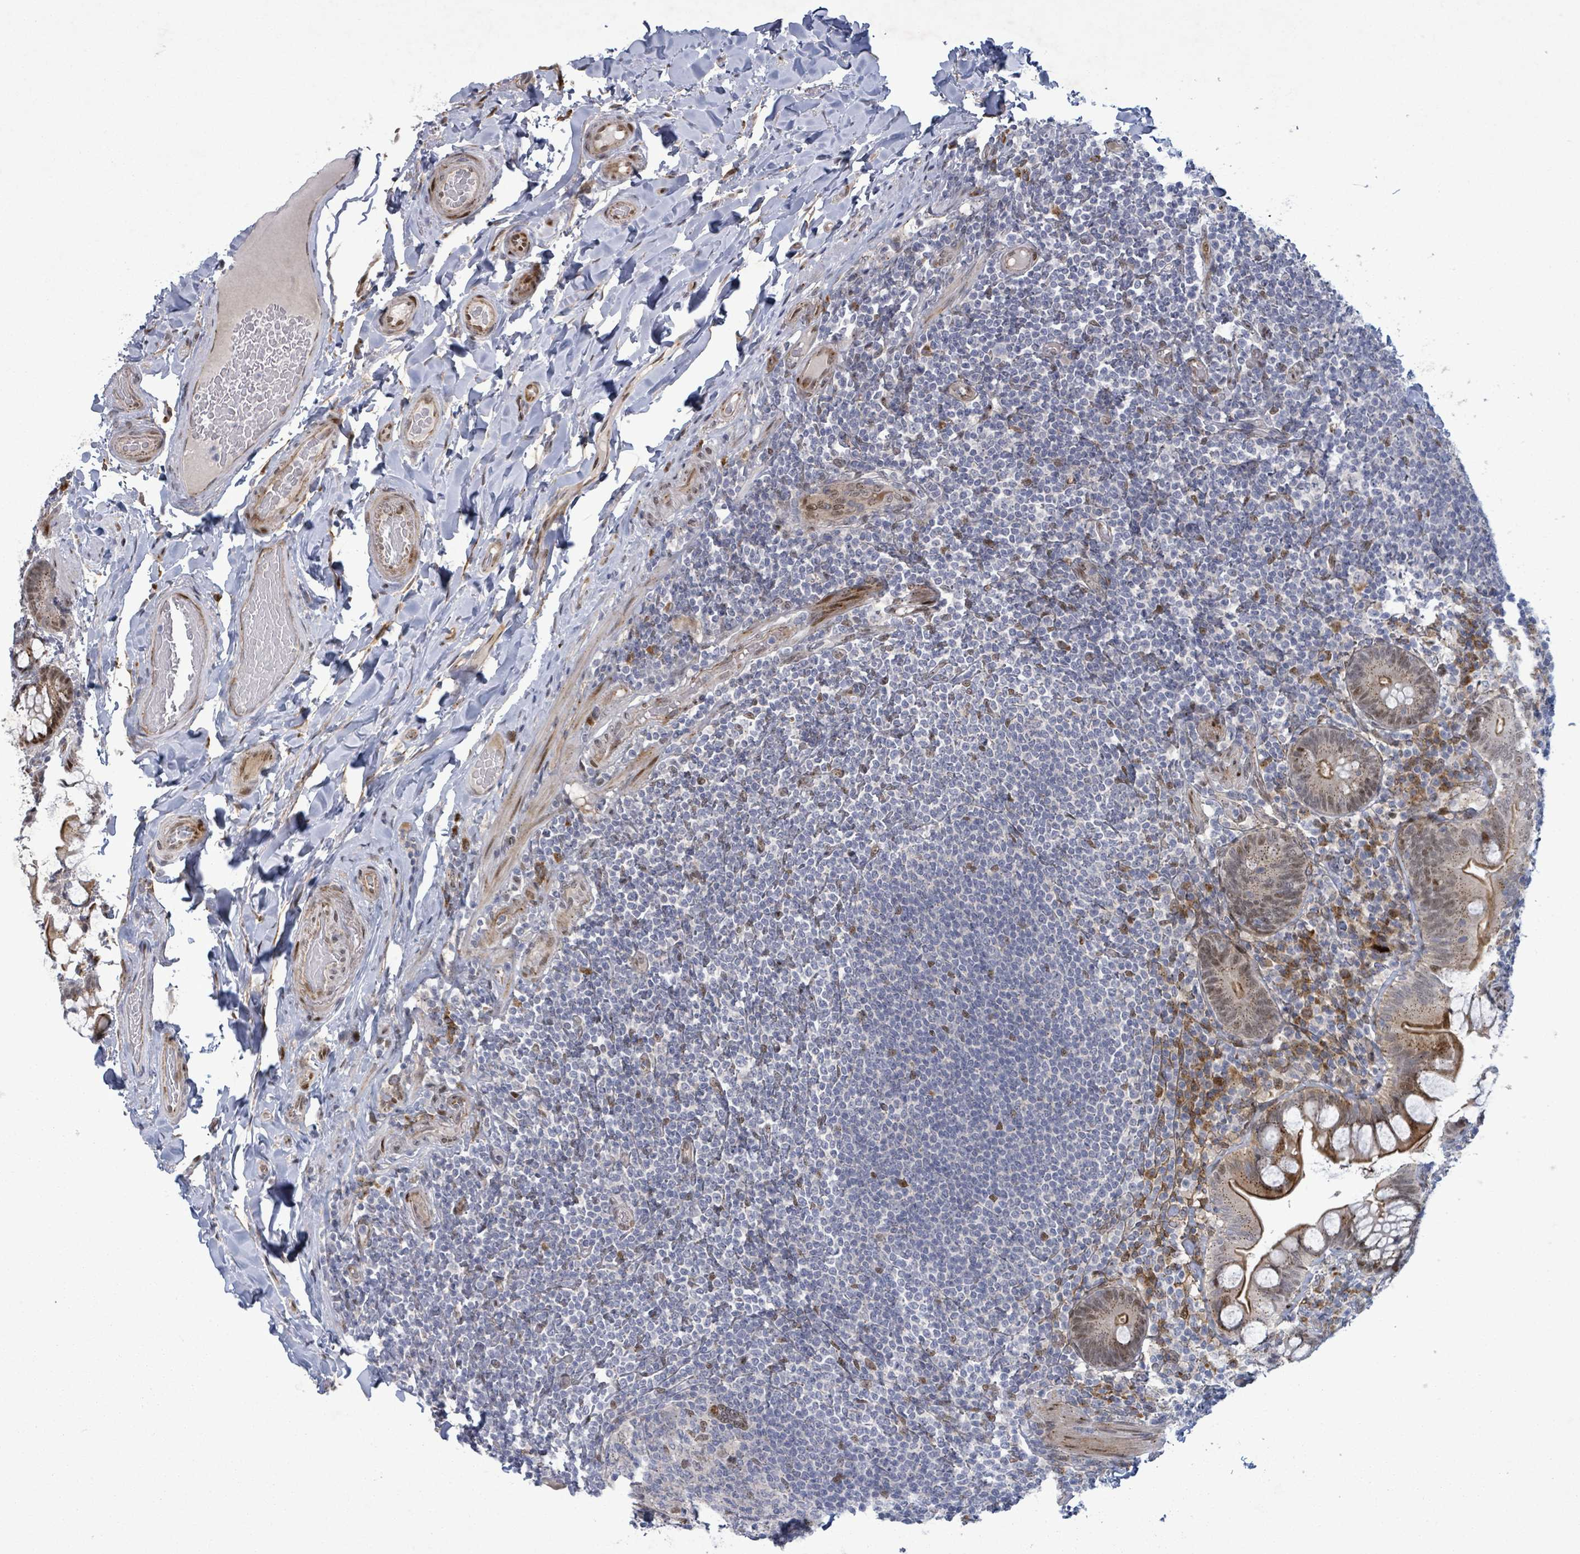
{"staining": {"intensity": "moderate", "quantity": "<25%", "location": "cytoplasmic/membranous"}, "tissue": "small intestine", "cell_type": "Glandular cells", "image_type": "normal", "snomed": [{"axis": "morphology", "description": "Normal tissue, NOS"}, {"axis": "topography", "description": "Small intestine"}], "caption": "Immunohistochemical staining of unremarkable human small intestine reveals moderate cytoplasmic/membranous protein positivity in about <25% of glandular cells. (brown staining indicates protein expression, while blue staining denotes nuclei).", "gene": "TUSC1", "patient": {"sex": "male", "age": 70}}